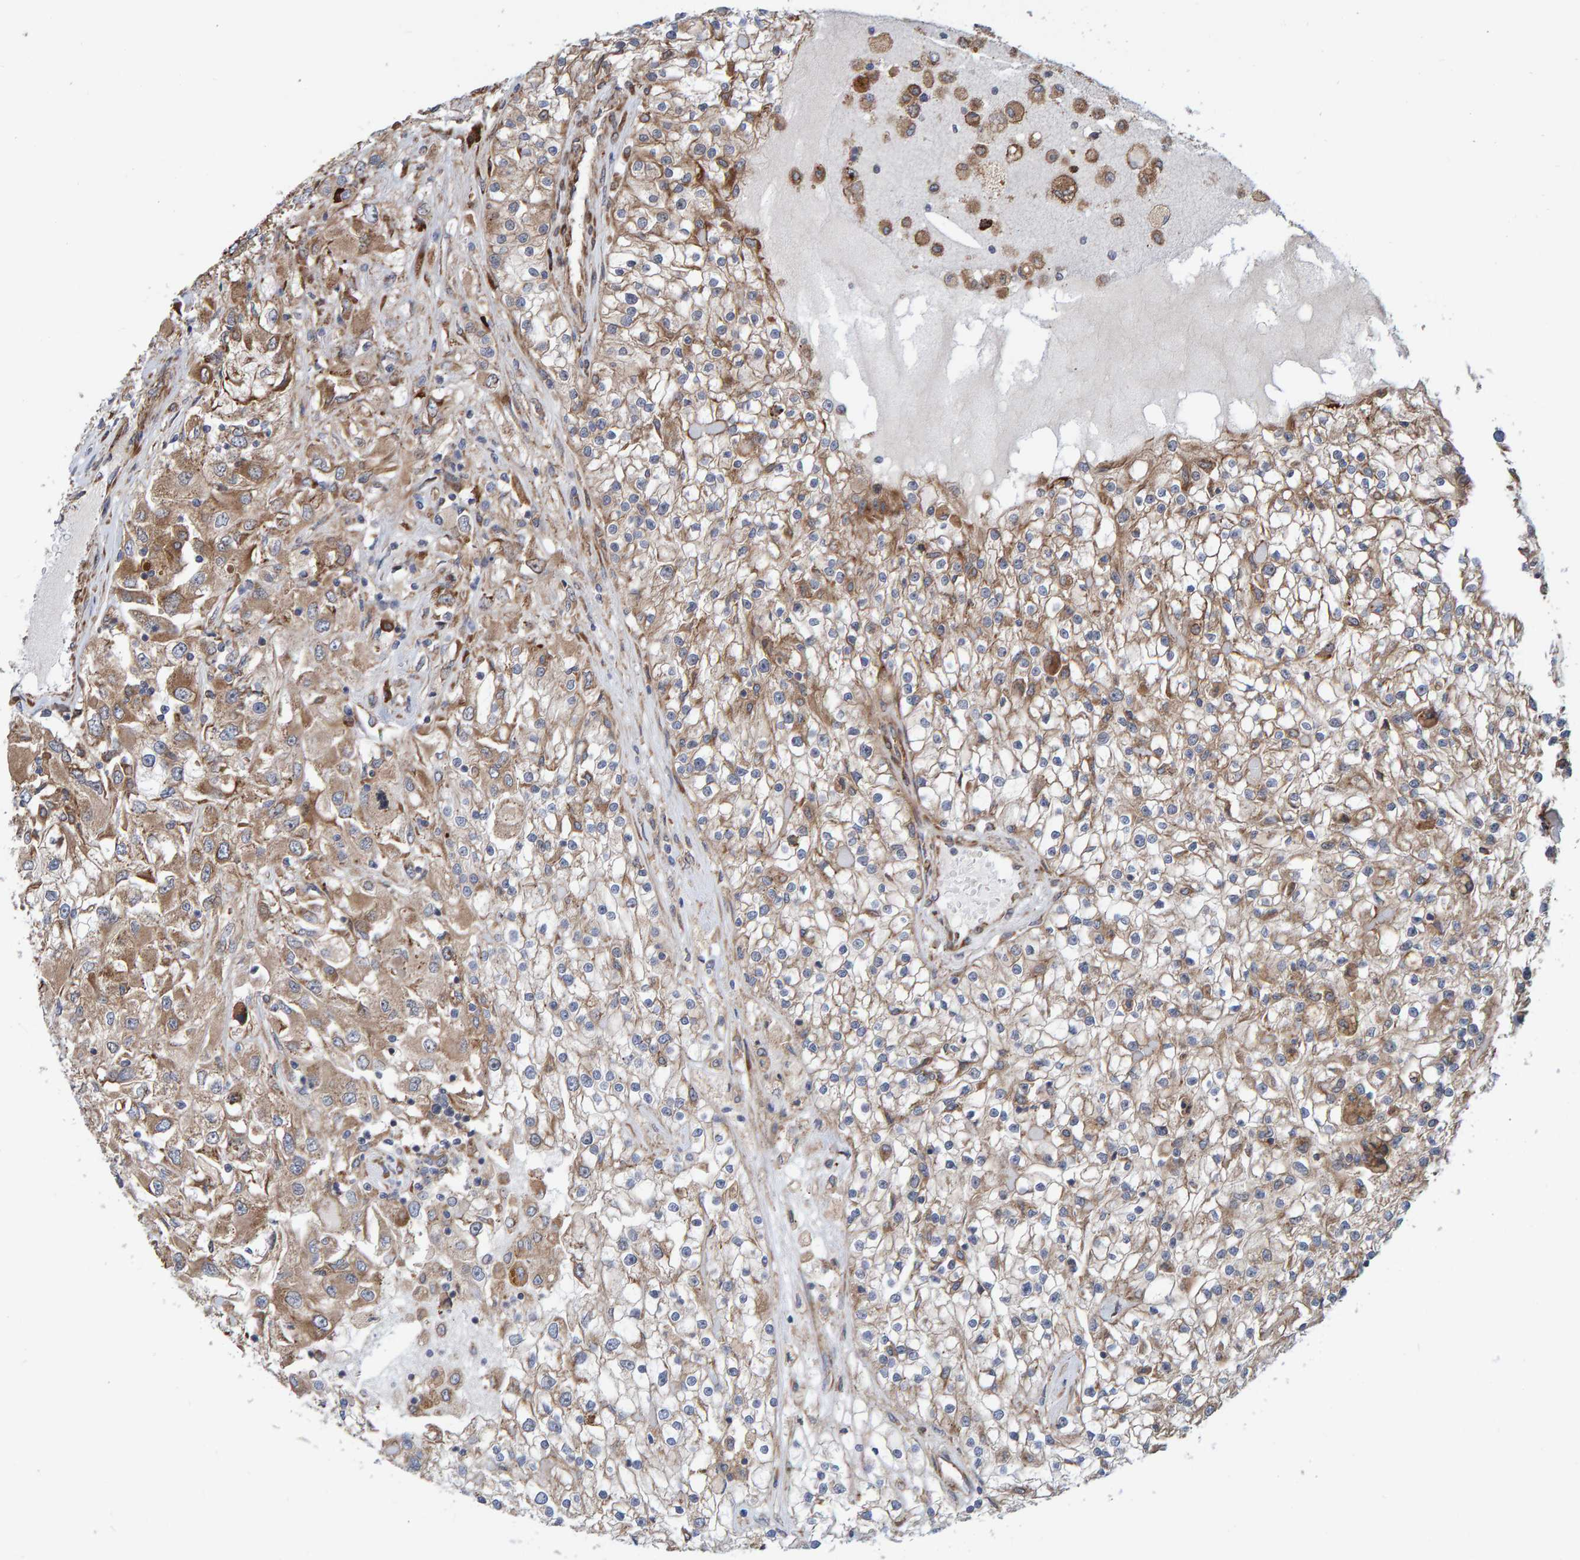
{"staining": {"intensity": "moderate", "quantity": ">75%", "location": "cytoplasmic/membranous"}, "tissue": "renal cancer", "cell_type": "Tumor cells", "image_type": "cancer", "snomed": [{"axis": "morphology", "description": "Adenocarcinoma, NOS"}, {"axis": "topography", "description": "Kidney"}], "caption": "Brown immunohistochemical staining in human renal adenocarcinoma demonstrates moderate cytoplasmic/membranous staining in approximately >75% of tumor cells.", "gene": "KIAA0753", "patient": {"sex": "female", "age": 52}}